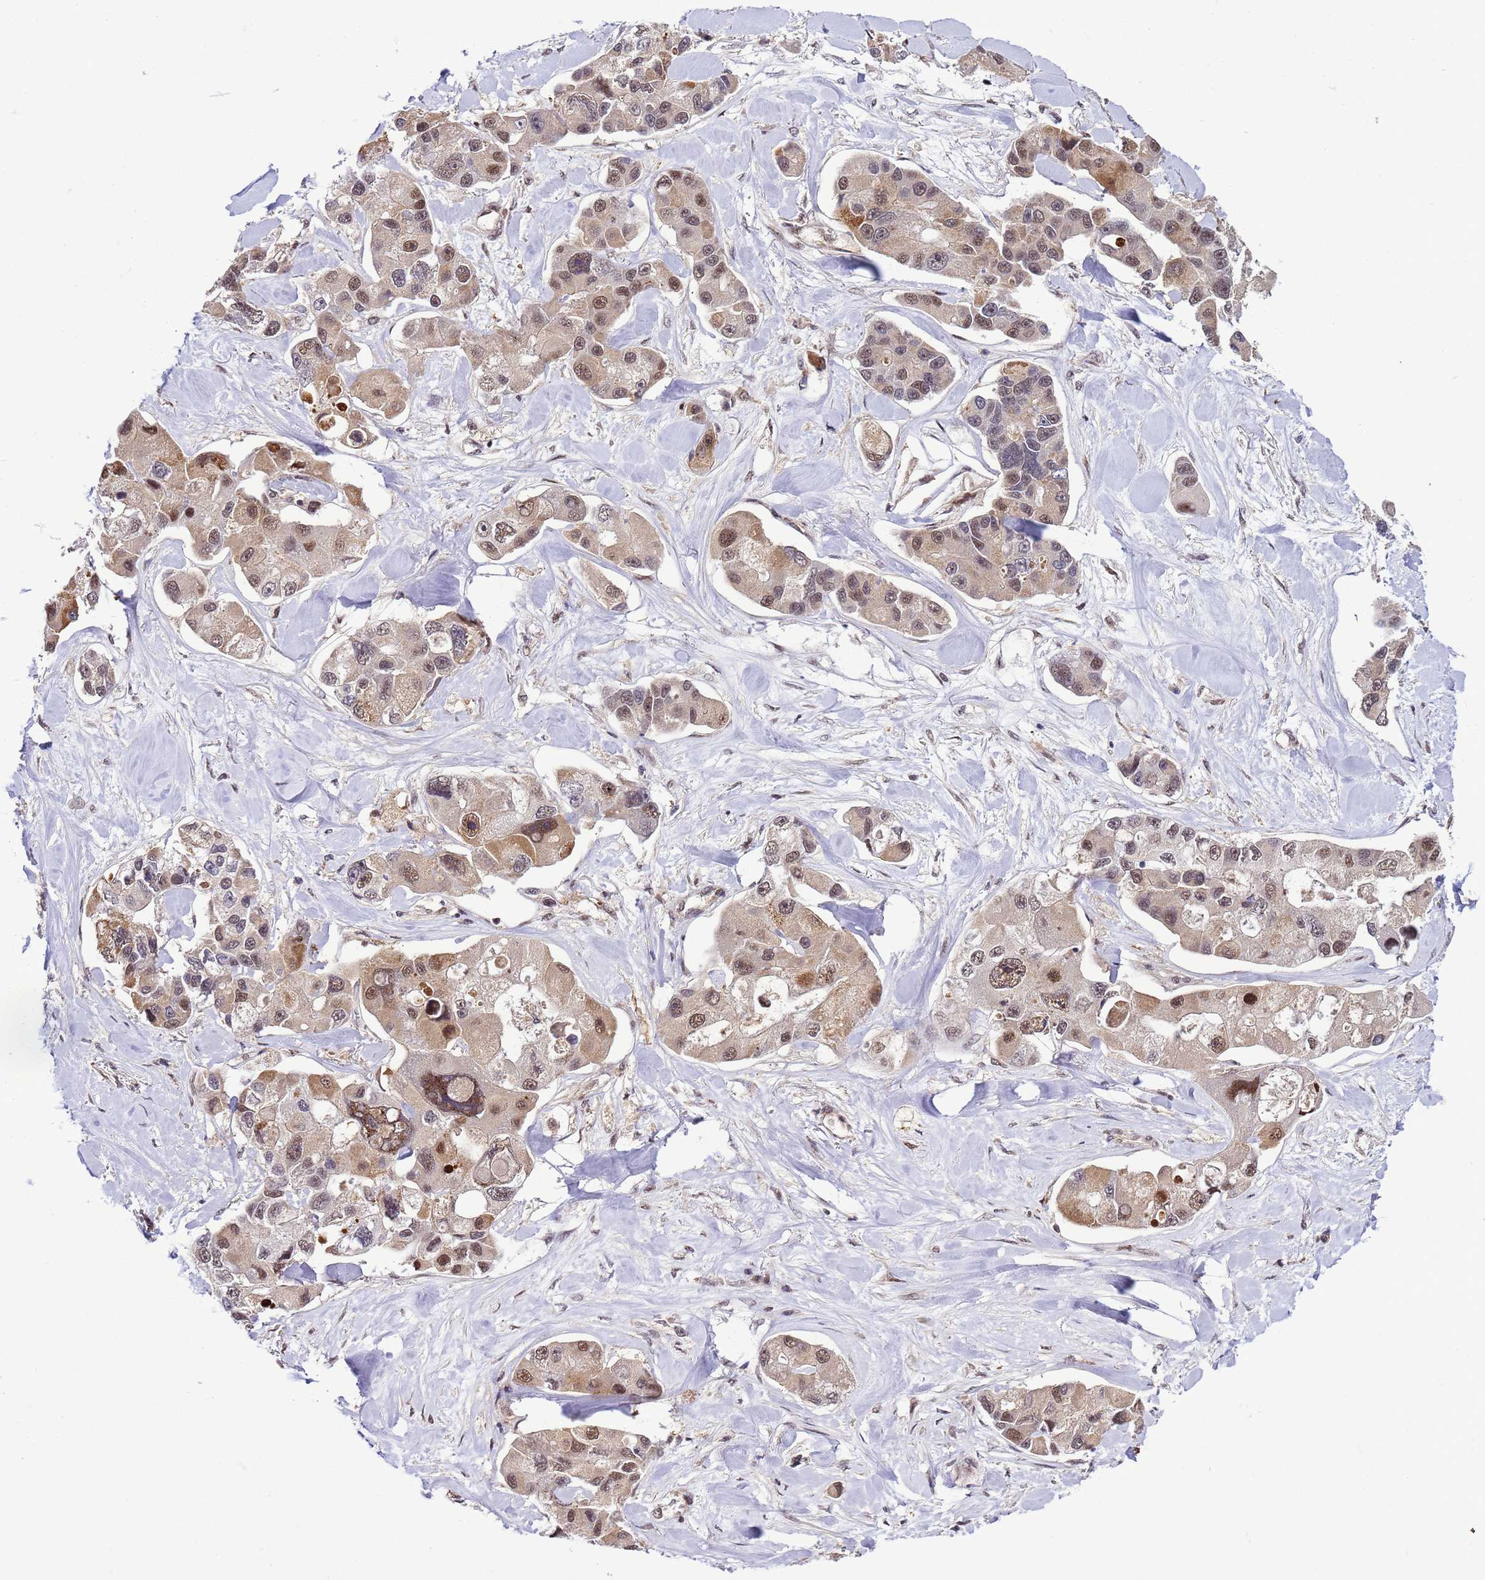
{"staining": {"intensity": "moderate", "quantity": "25%-75%", "location": "cytoplasmic/membranous,nuclear"}, "tissue": "lung cancer", "cell_type": "Tumor cells", "image_type": "cancer", "snomed": [{"axis": "morphology", "description": "Adenocarcinoma, NOS"}, {"axis": "topography", "description": "Lung"}], "caption": "High-power microscopy captured an immunohistochemistry histopathology image of lung cancer (adenocarcinoma), revealing moderate cytoplasmic/membranous and nuclear staining in approximately 25%-75% of tumor cells. The staining was performed using DAB (3,3'-diaminobenzidine) to visualize the protein expression in brown, while the nuclei were stained in blue with hematoxylin (Magnification: 20x).", "gene": "GEN1", "patient": {"sex": "female", "age": 54}}